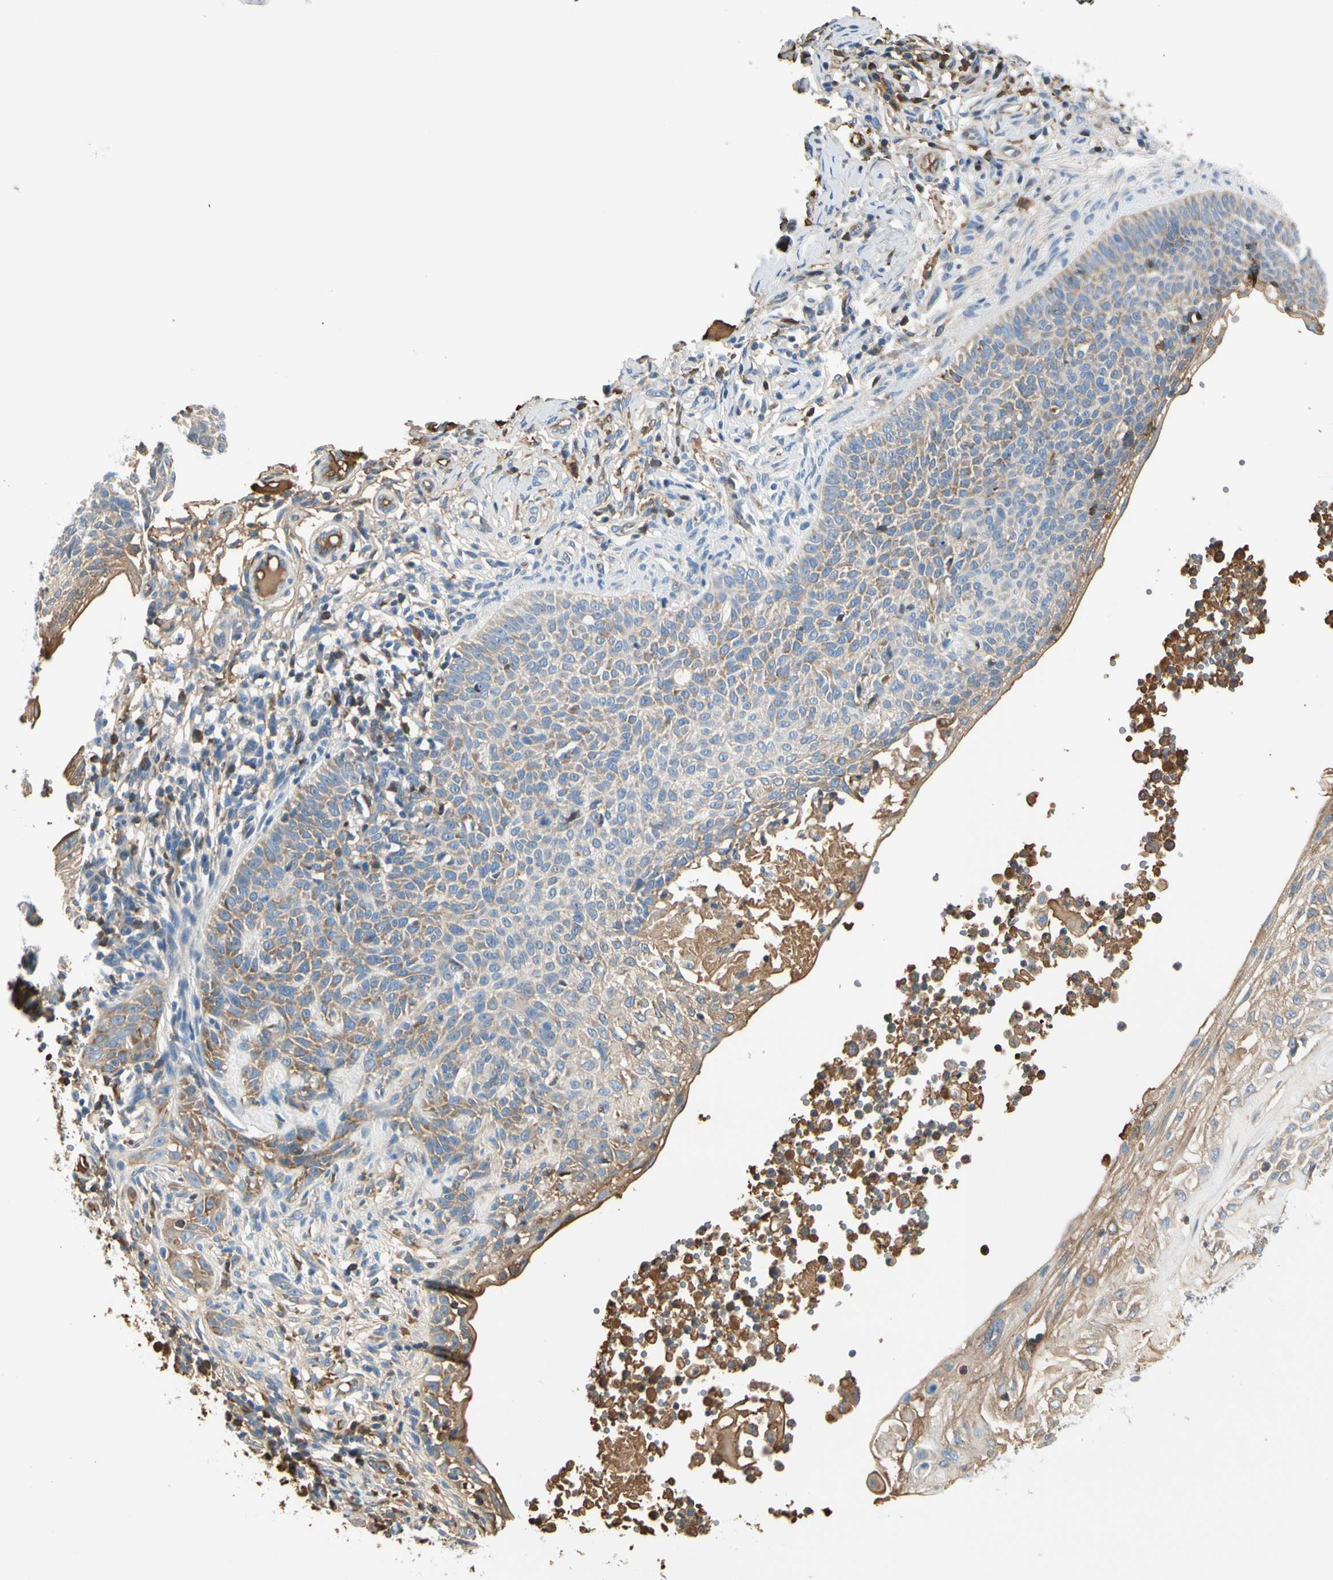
{"staining": {"intensity": "moderate", "quantity": ">75%", "location": "cytoplasmic/membranous"}, "tissue": "skin cancer", "cell_type": "Tumor cells", "image_type": "cancer", "snomed": [{"axis": "morphology", "description": "Normal tissue, NOS"}, {"axis": "morphology", "description": "Basal cell carcinoma"}, {"axis": "topography", "description": "Skin"}], "caption": "Approximately >75% of tumor cells in human skin basal cell carcinoma reveal moderate cytoplasmic/membranous protein positivity as visualized by brown immunohistochemical staining.", "gene": "LAMB3", "patient": {"sex": "male", "age": 87}}